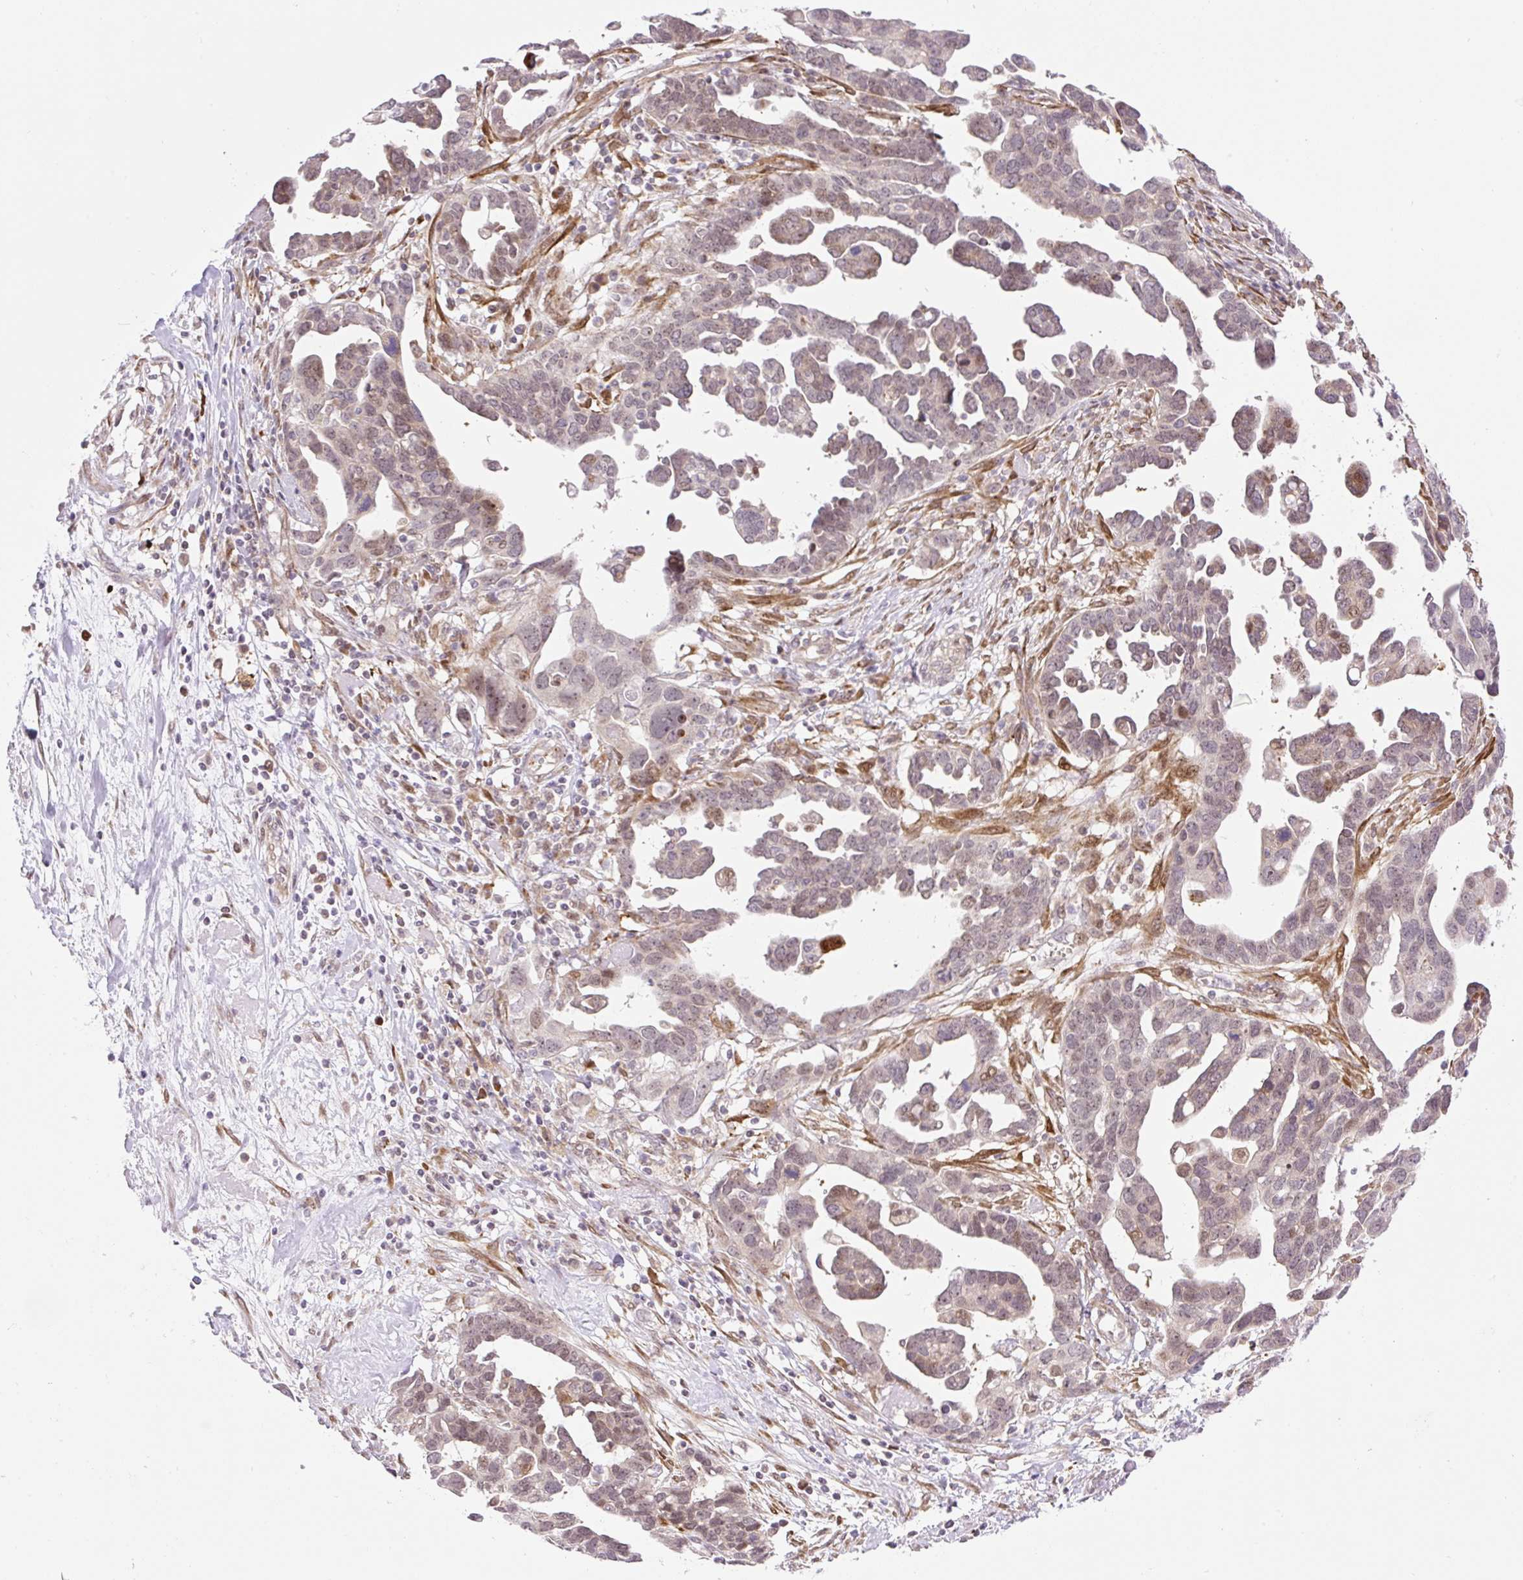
{"staining": {"intensity": "weak", "quantity": "25%-75%", "location": "nuclear"}, "tissue": "ovarian cancer", "cell_type": "Tumor cells", "image_type": "cancer", "snomed": [{"axis": "morphology", "description": "Cystadenocarcinoma, serous, NOS"}, {"axis": "topography", "description": "Ovary"}], "caption": "Weak nuclear protein expression is seen in about 25%-75% of tumor cells in ovarian cancer (serous cystadenocarcinoma). (DAB IHC, brown staining for protein, blue staining for nuclei).", "gene": "ZFP41", "patient": {"sex": "female", "age": 54}}